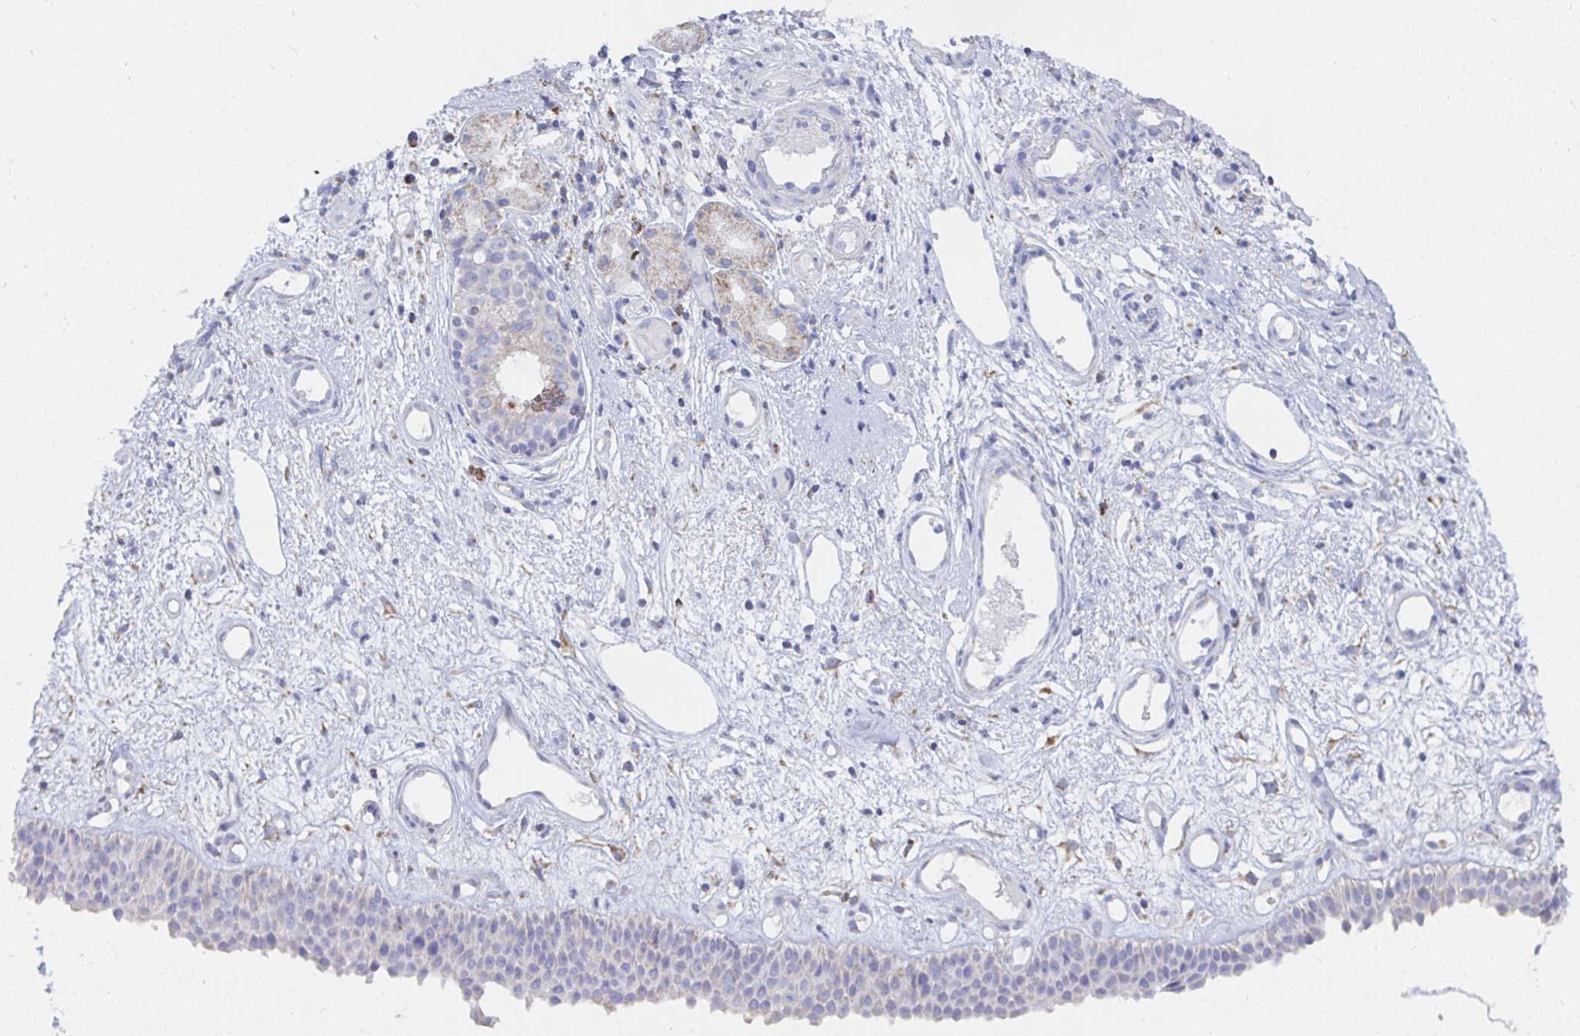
{"staining": {"intensity": "weak", "quantity": "<25%", "location": "cytoplasmic/membranous"}, "tissue": "nasopharynx", "cell_type": "Respiratory epithelial cells", "image_type": "normal", "snomed": [{"axis": "morphology", "description": "Normal tissue, NOS"}, {"axis": "morphology", "description": "Inflammation, NOS"}, {"axis": "topography", "description": "Nasopharynx"}], "caption": "Immunohistochemistry of unremarkable human nasopharynx reveals no staining in respiratory epithelial cells. The staining was performed using DAB to visualize the protein expression in brown, while the nuclei were stained in blue with hematoxylin (Magnification: 20x).", "gene": "AIFM1", "patient": {"sex": "male", "age": 54}}